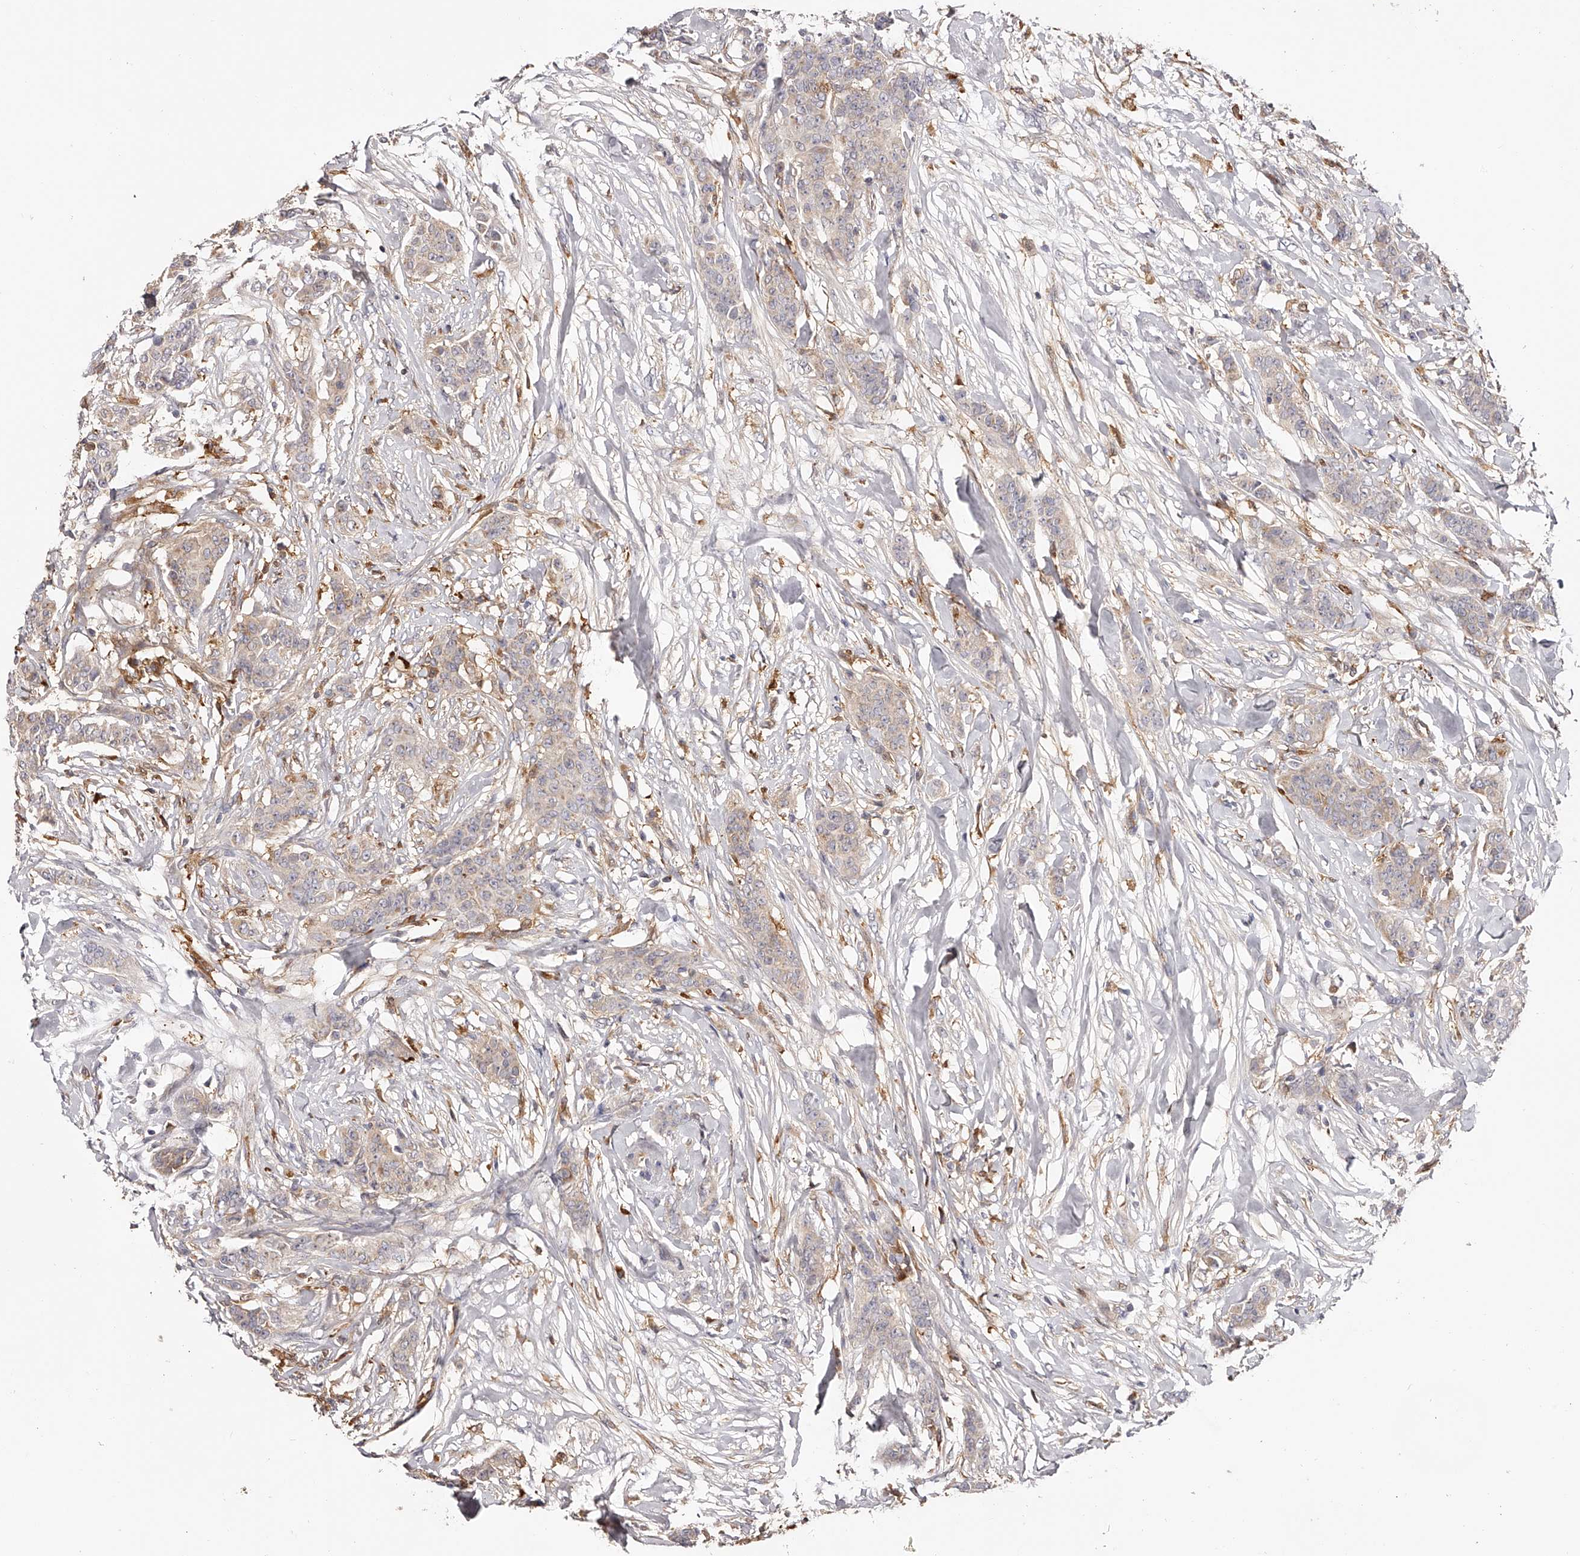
{"staining": {"intensity": "weak", "quantity": "25%-75%", "location": "cytoplasmic/membranous"}, "tissue": "breast cancer", "cell_type": "Tumor cells", "image_type": "cancer", "snomed": [{"axis": "morphology", "description": "Duct carcinoma"}, {"axis": "topography", "description": "Breast"}], "caption": "Immunohistochemistry (IHC) of breast intraductal carcinoma reveals low levels of weak cytoplasmic/membranous staining in approximately 25%-75% of tumor cells.", "gene": "LAP3", "patient": {"sex": "female", "age": 40}}